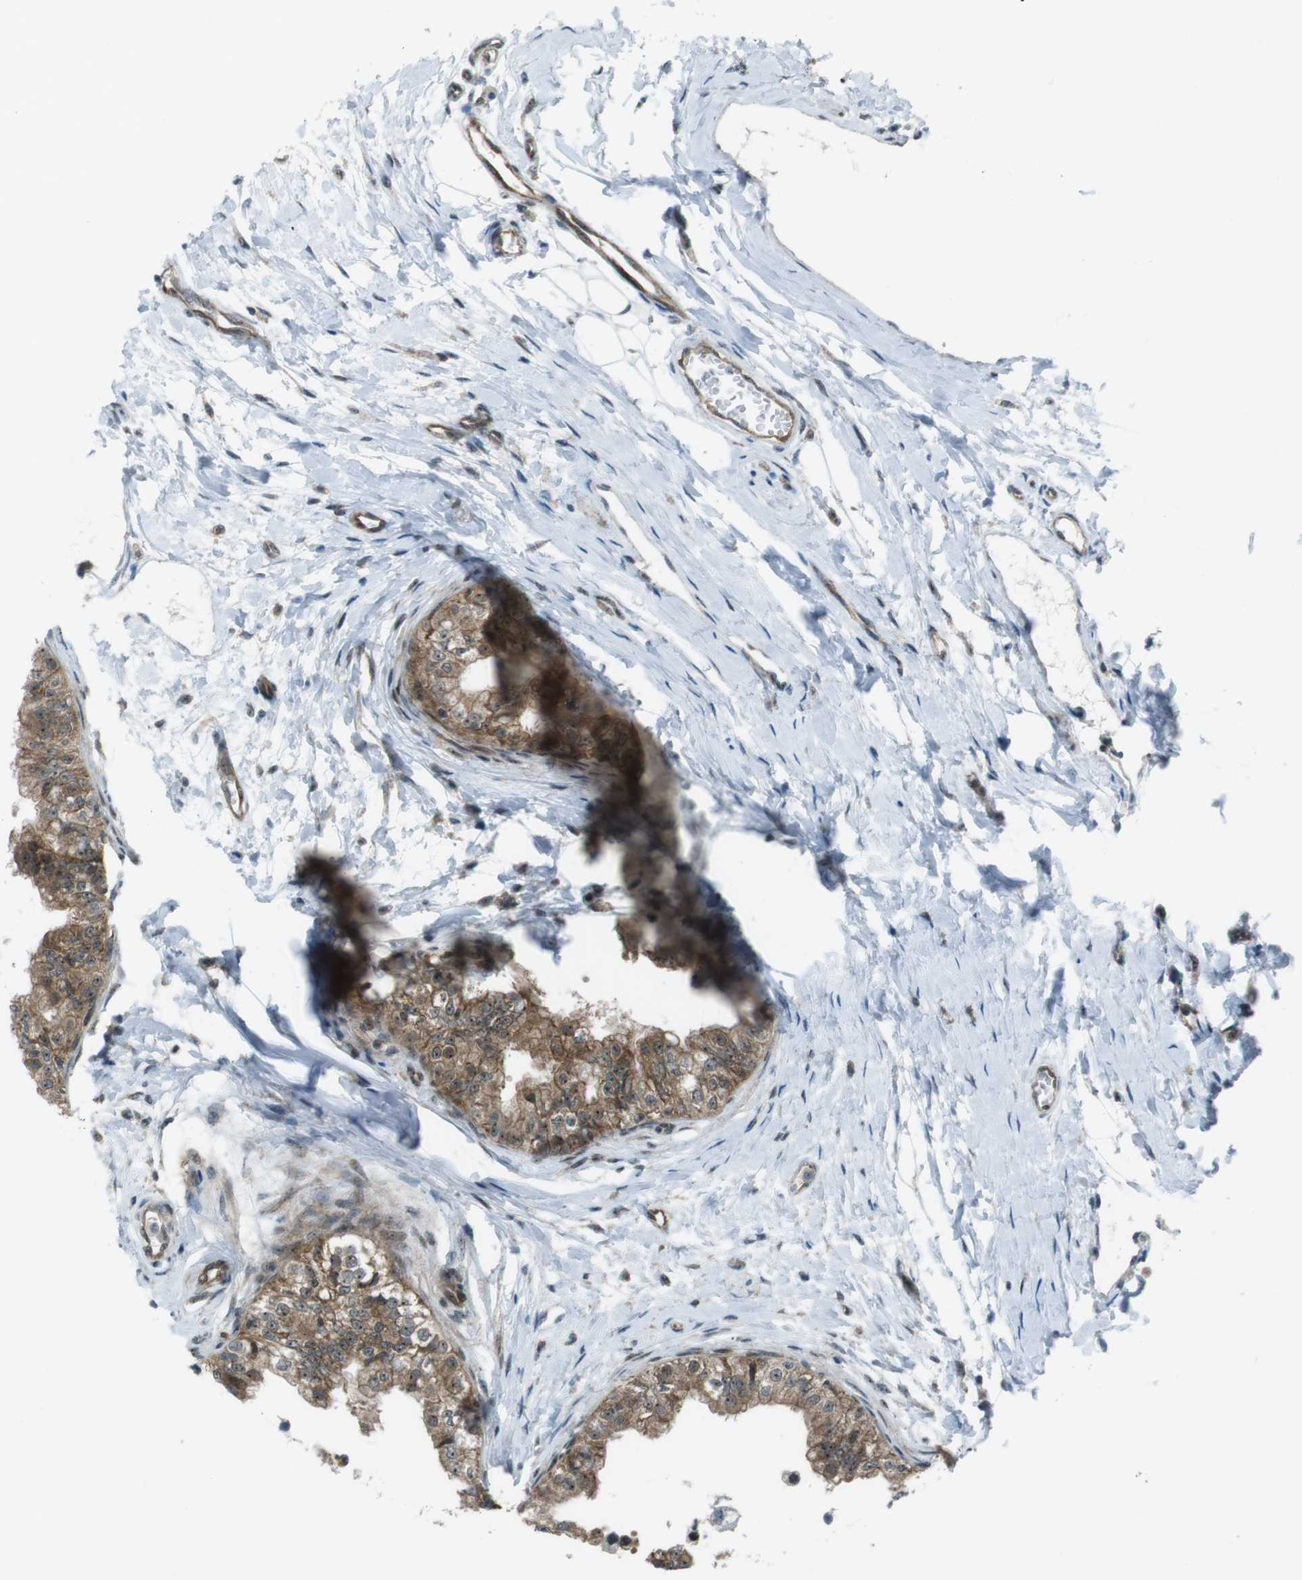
{"staining": {"intensity": "strong", "quantity": ">75%", "location": "cytoplasmic/membranous,nuclear"}, "tissue": "epididymis", "cell_type": "Glandular cells", "image_type": "normal", "snomed": [{"axis": "morphology", "description": "Normal tissue, NOS"}, {"axis": "morphology", "description": "Adenocarcinoma, metastatic, NOS"}, {"axis": "topography", "description": "Testis"}, {"axis": "topography", "description": "Epididymis"}], "caption": "The photomicrograph demonstrates staining of unremarkable epididymis, revealing strong cytoplasmic/membranous,nuclear protein expression (brown color) within glandular cells. Using DAB (brown) and hematoxylin (blue) stains, captured at high magnification using brightfield microscopy.", "gene": "CSNK1D", "patient": {"sex": "male", "age": 26}}